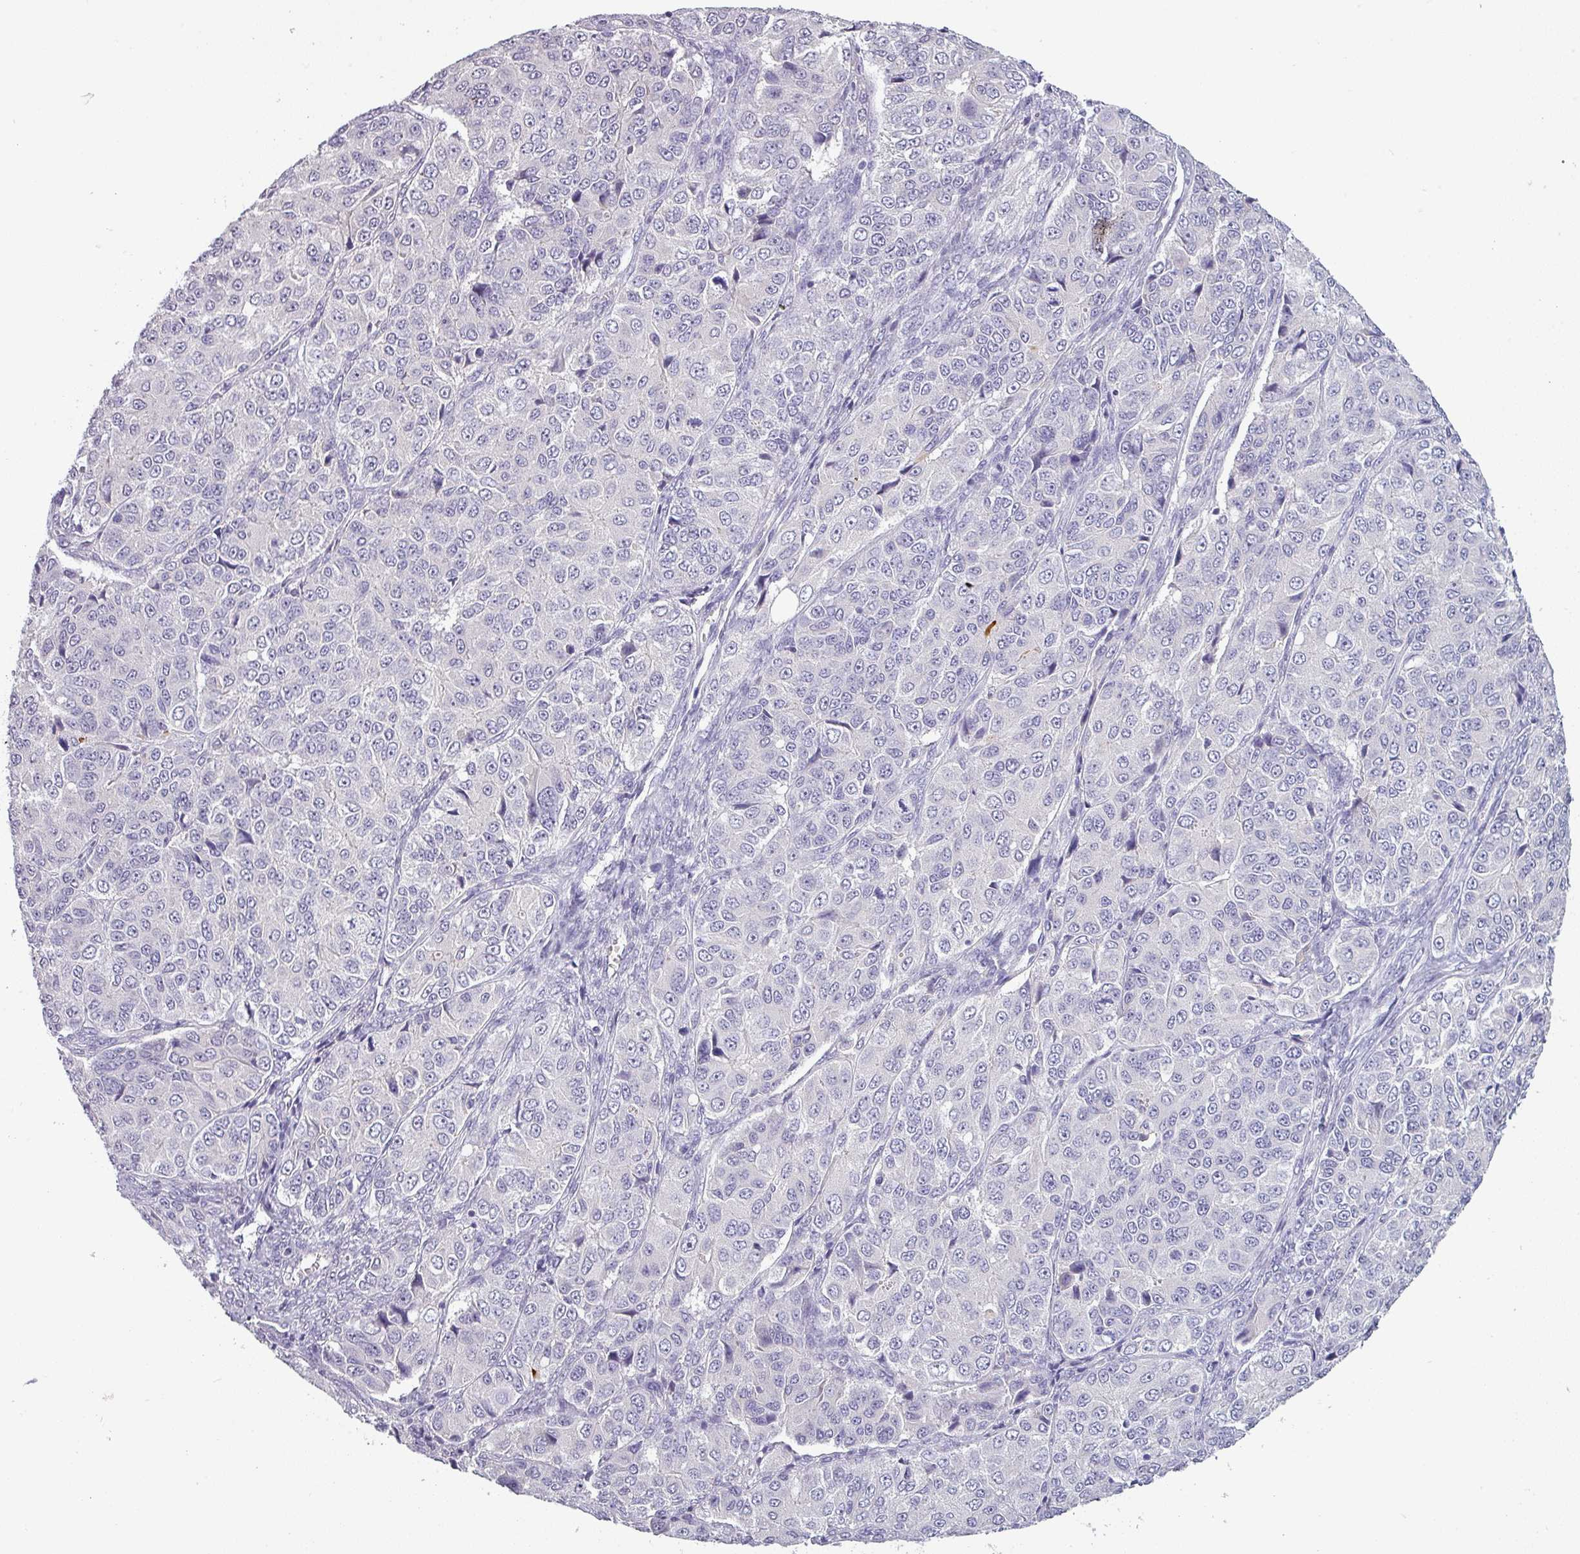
{"staining": {"intensity": "negative", "quantity": "none", "location": "none"}, "tissue": "ovarian cancer", "cell_type": "Tumor cells", "image_type": "cancer", "snomed": [{"axis": "morphology", "description": "Carcinoma, endometroid"}, {"axis": "topography", "description": "Ovary"}], "caption": "This micrograph is of endometroid carcinoma (ovarian) stained with IHC to label a protein in brown with the nuclei are counter-stained blue. There is no positivity in tumor cells. (DAB immunohistochemistry, high magnification).", "gene": "SLC26A9", "patient": {"sex": "female", "age": 51}}